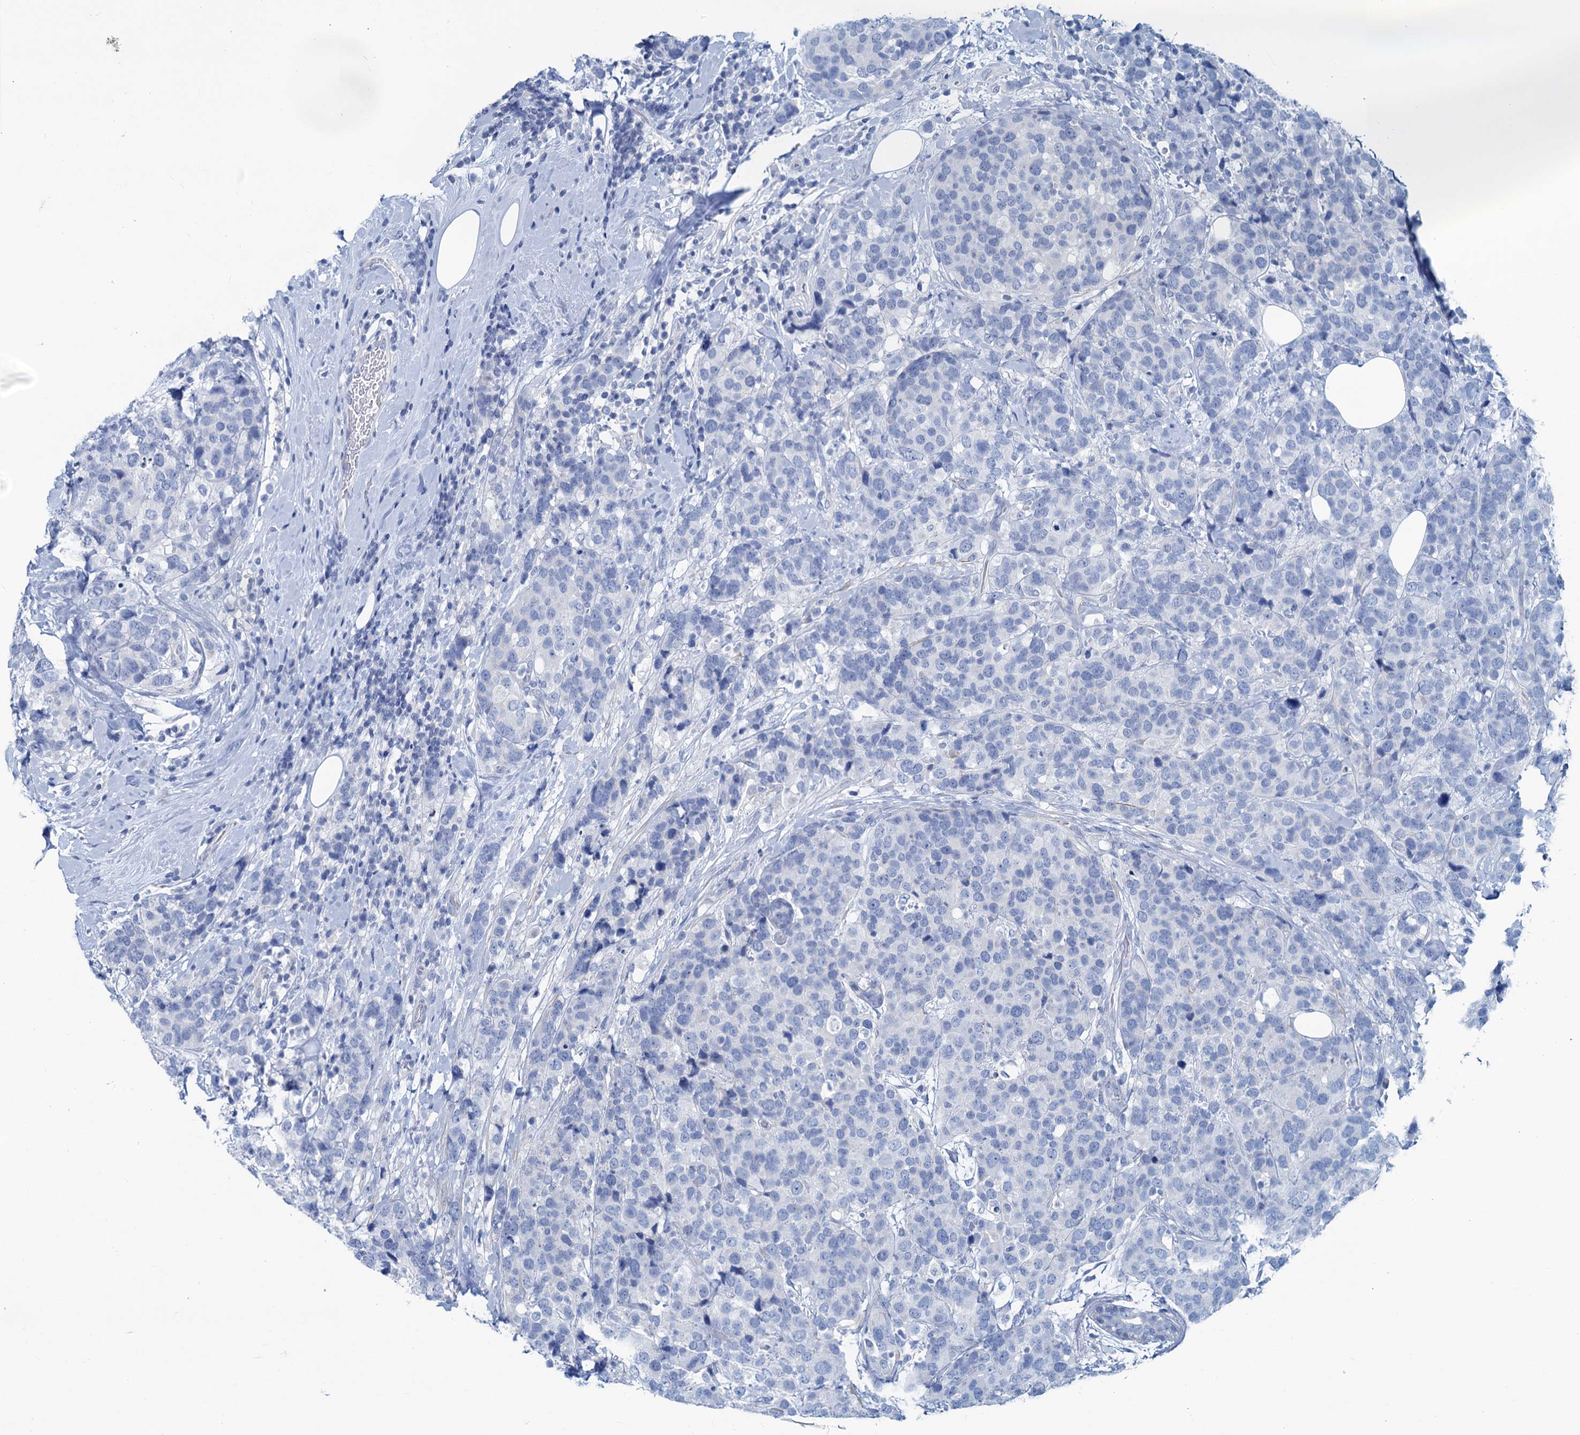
{"staining": {"intensity": "negative", "quantity": "none", "location": "none"}, "tissue": "breast cancer", "cell_type": "Tumor cells", "image_type": "cancer", "snomed": [{"axis": "morphology", "description": "Lobular carcinoma"}, {"axis": "topography", "description": "Breast"}], "caption": "A histopathology image of human breast cancer is negative for staining in tumor cells.", "gene": "SLC1A3", "patient": {"sex": "female", "age": 59}}